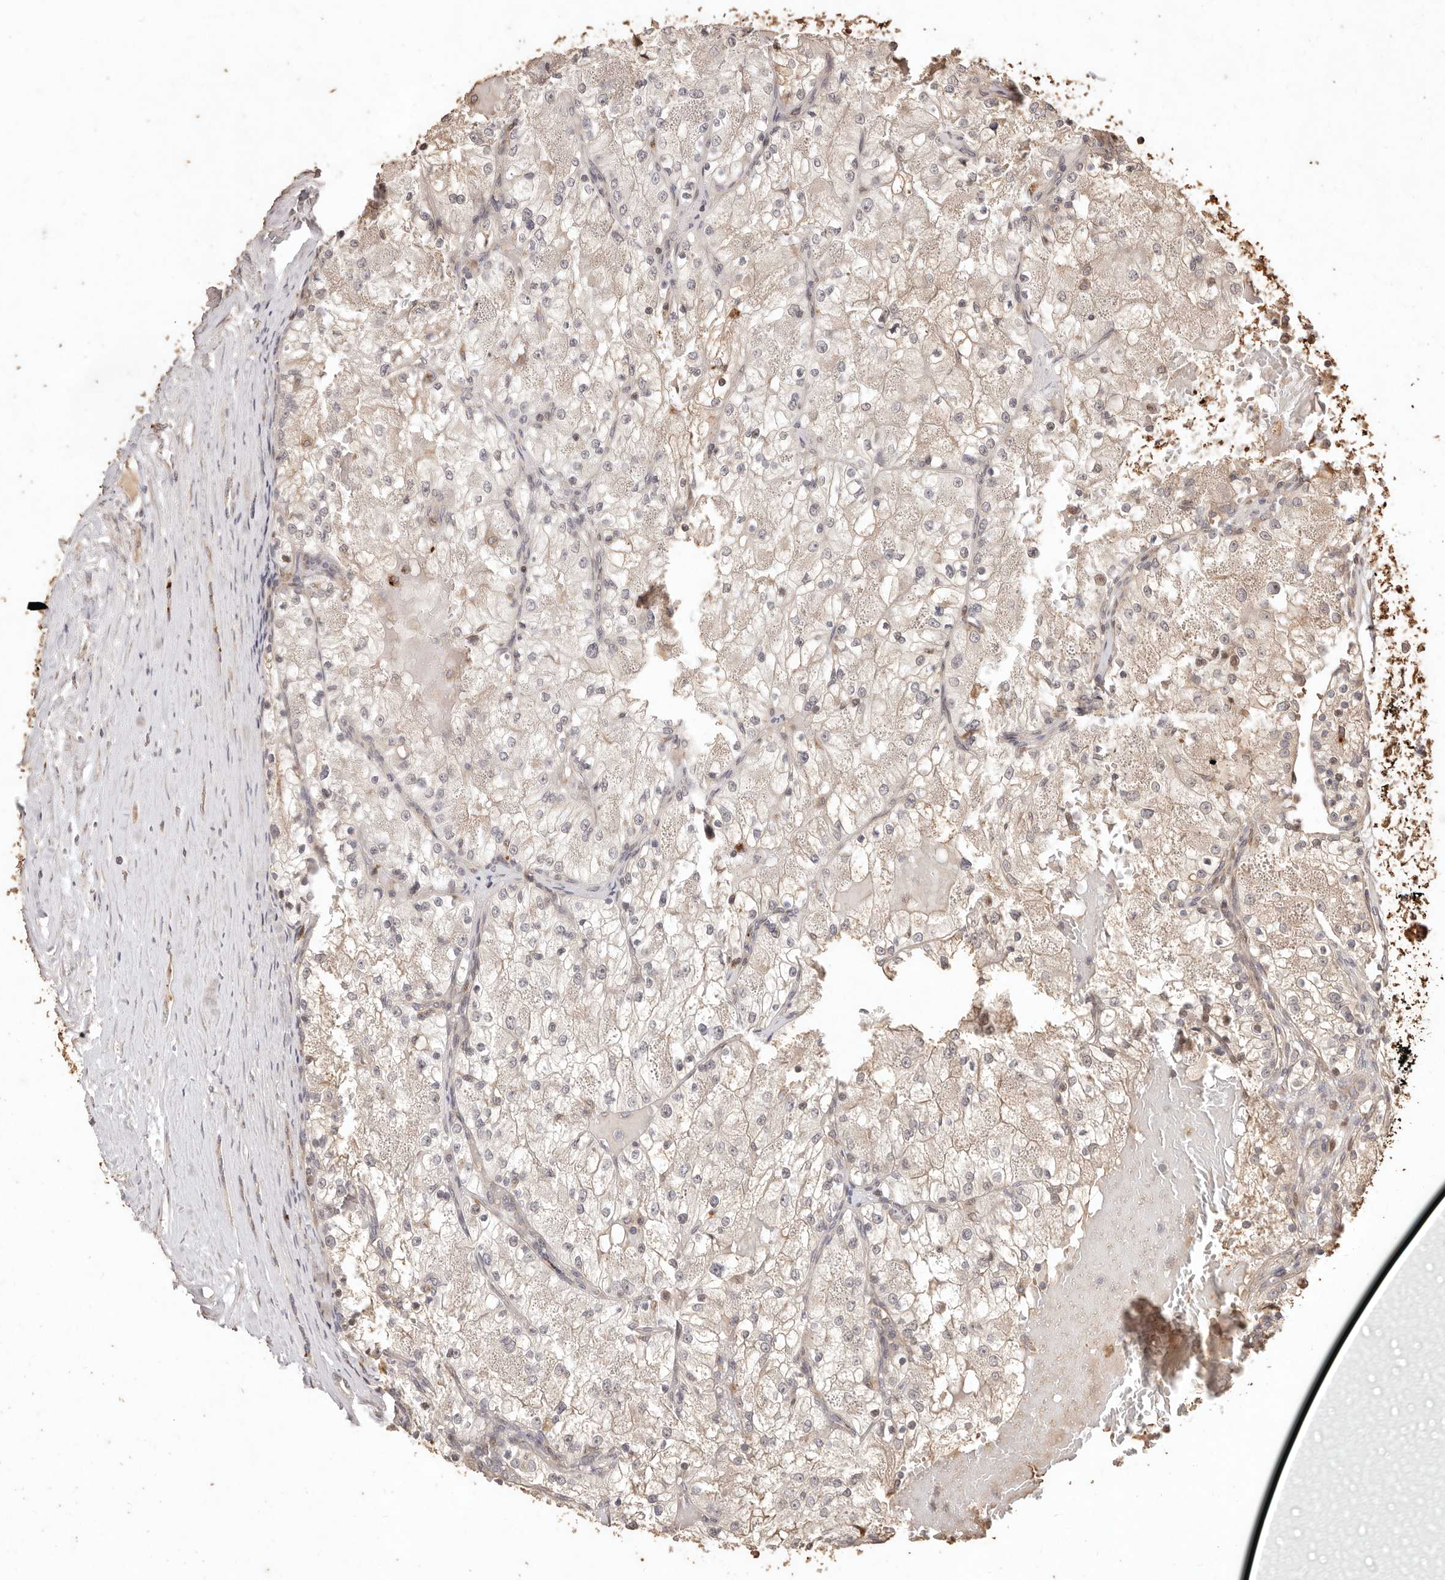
{"staining": {"intensity": "weak", "quantity": "<25%", "location": "cytoplasmic/membranous"}, "tissue": "renal cancer", "cell_type": "Tumor cells", "image_type": "cancer", "snomed": [{"axis": "morphology", "description": "Normal tissue, NOS"}, {"axis": "morphology", "description": "Adenocarcinoma, NOS"}, {"axis": "topography", "description": "Kidney"}], "caption": "A high-resolution photomicrograph shows immunohistochemistry staining of renal adenocarcinoma, which shows no significant staining in tumor cells. The staining is performed using DAB brown chromogen with nuclei counter-stained in using hematoxylin.", "gene": "KIF9", "patient": {"sex": "male", "age": 68}}